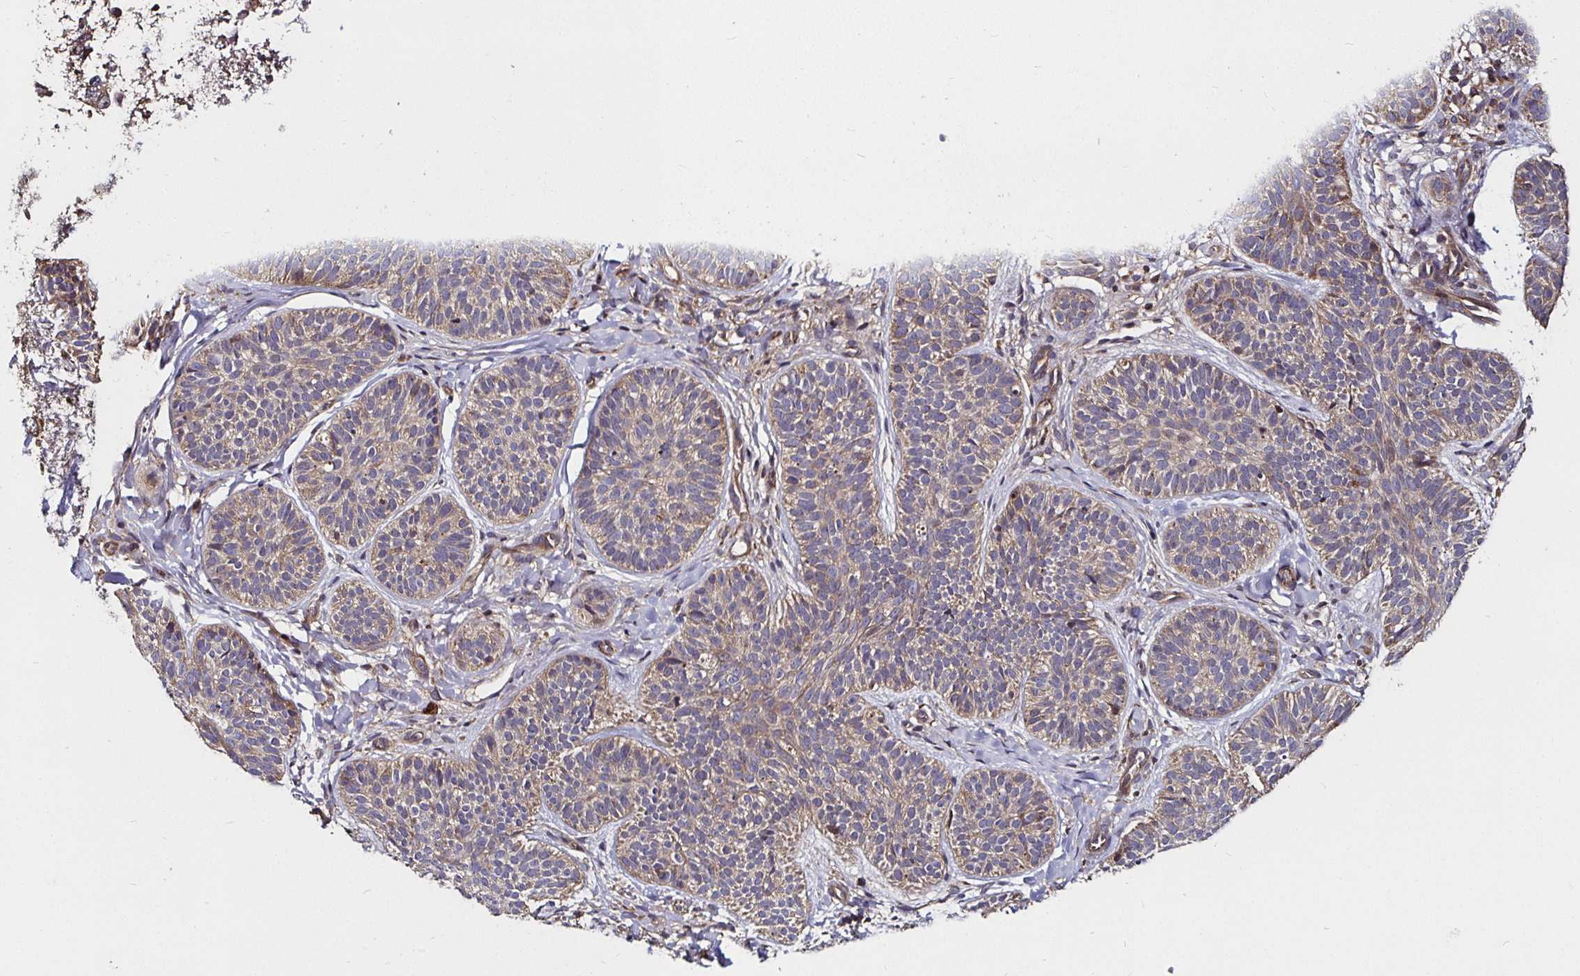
{"staining": {"intensity": "weak", "quantity": ">75%", "location": "cytoplasmic/membranous"}, "tissue": "skin cancer", "cell_type": "Tumor cells", "image_type": "cancer", "snomed": [{"axis": "morphology", "description": "Basal cell carcinoma"}, {"axis": "topography", "description": "Skin"}], "caption": "Protein expression by immunohistochemistry (IHC) demonstrates weak cytoplasmic/membranous expression in about >75% of tumor cells in skin basal cell carcinoma.", "gene": "MLST8", "patient": {"sex": "male", "age": 54}}